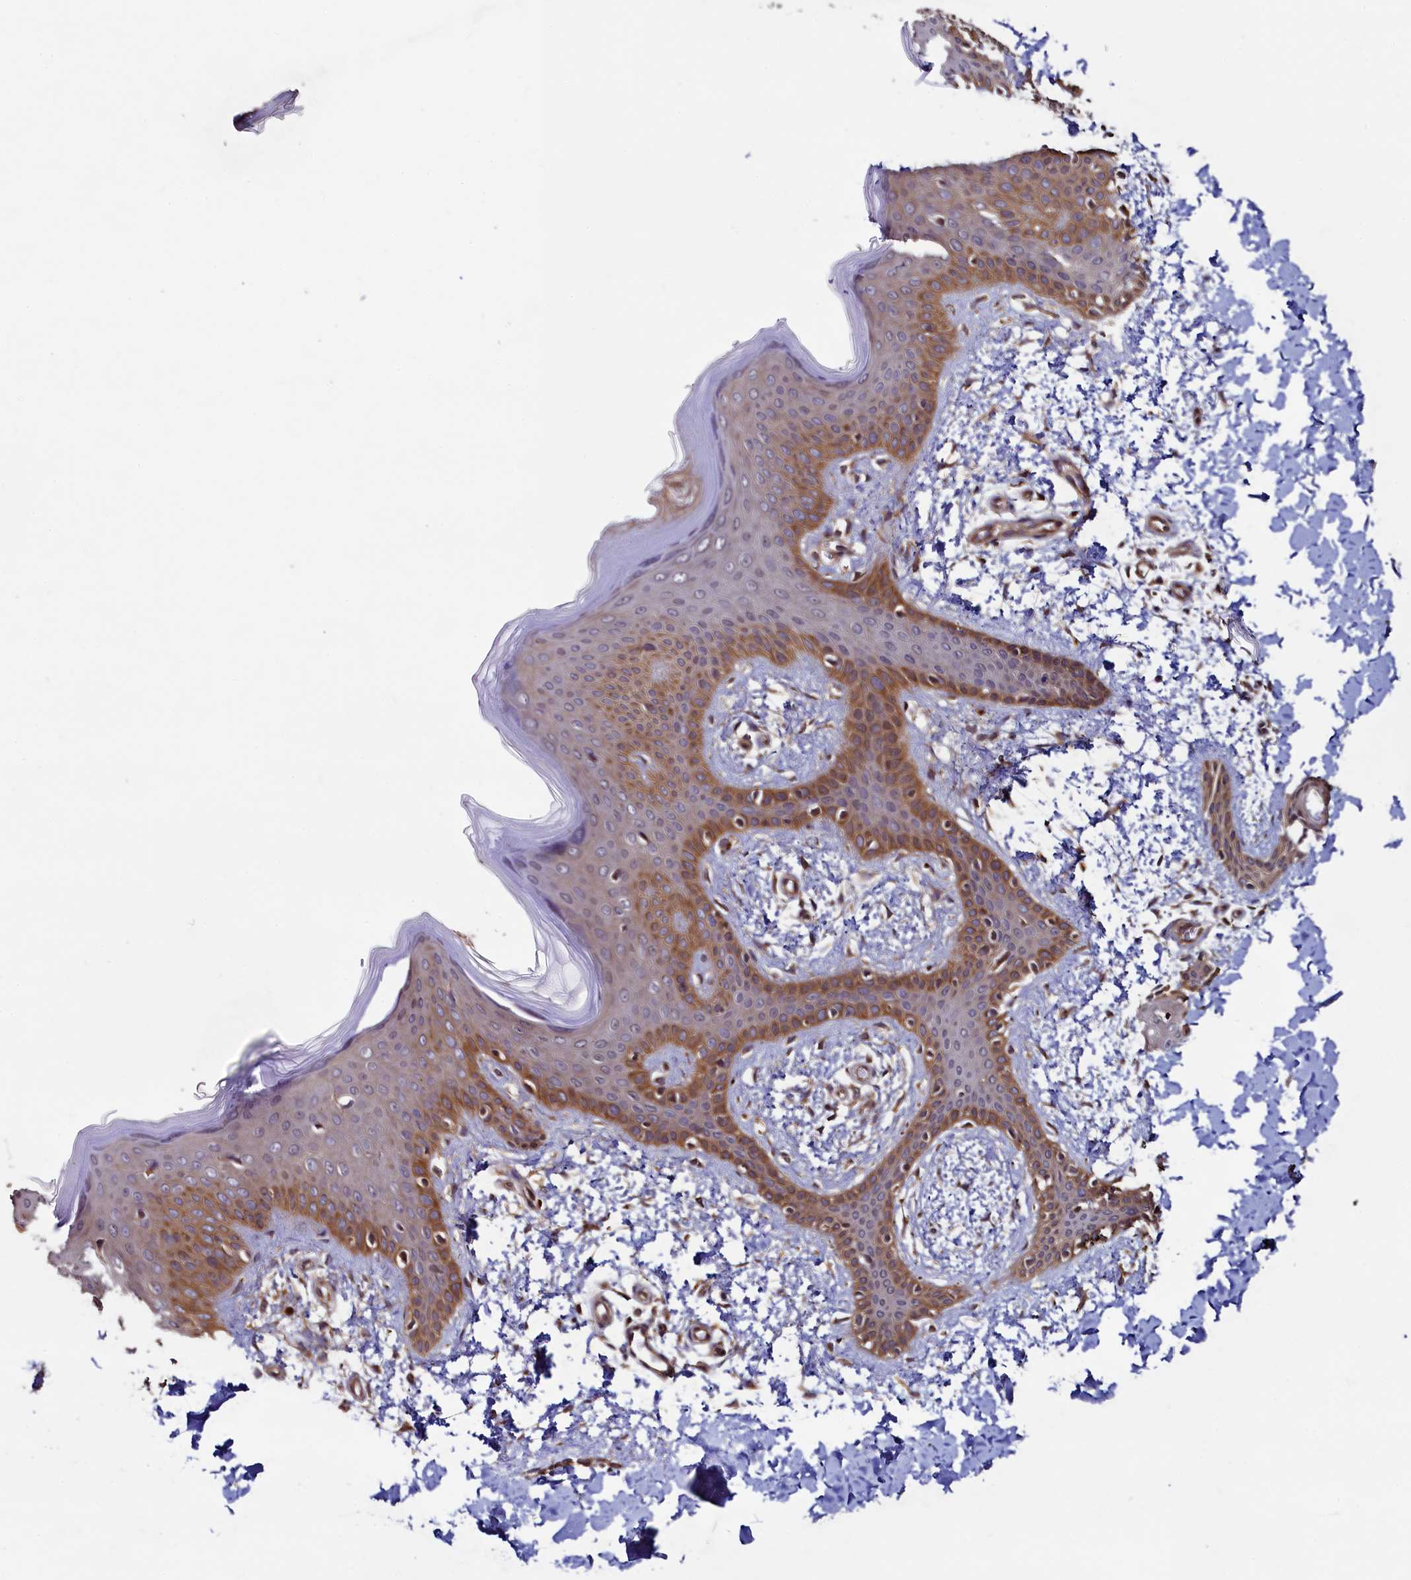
{"staining": {"intensity": "moderate", "quantity": ">75%", "location": "cytoplasmic/membranous"}, "tissue": "skin", "cell_type": "Fibroblasts", "image_type": "normal", "snomed": [{"axis": "morphology", "description": "Normal tissue, NOS"}, {"axis": "topography", "description": "Skin"}], "caption": "Immunohistochemistry (IHC) micrograph of unremarkable human skin stained for a protein (brown), which demonstrates medium levels of moderate cytoplasmic/membranous expression in about >75% of fibroblasts.", "gene": "RBFA", "patient": {"sex": "male", "age": 36}}